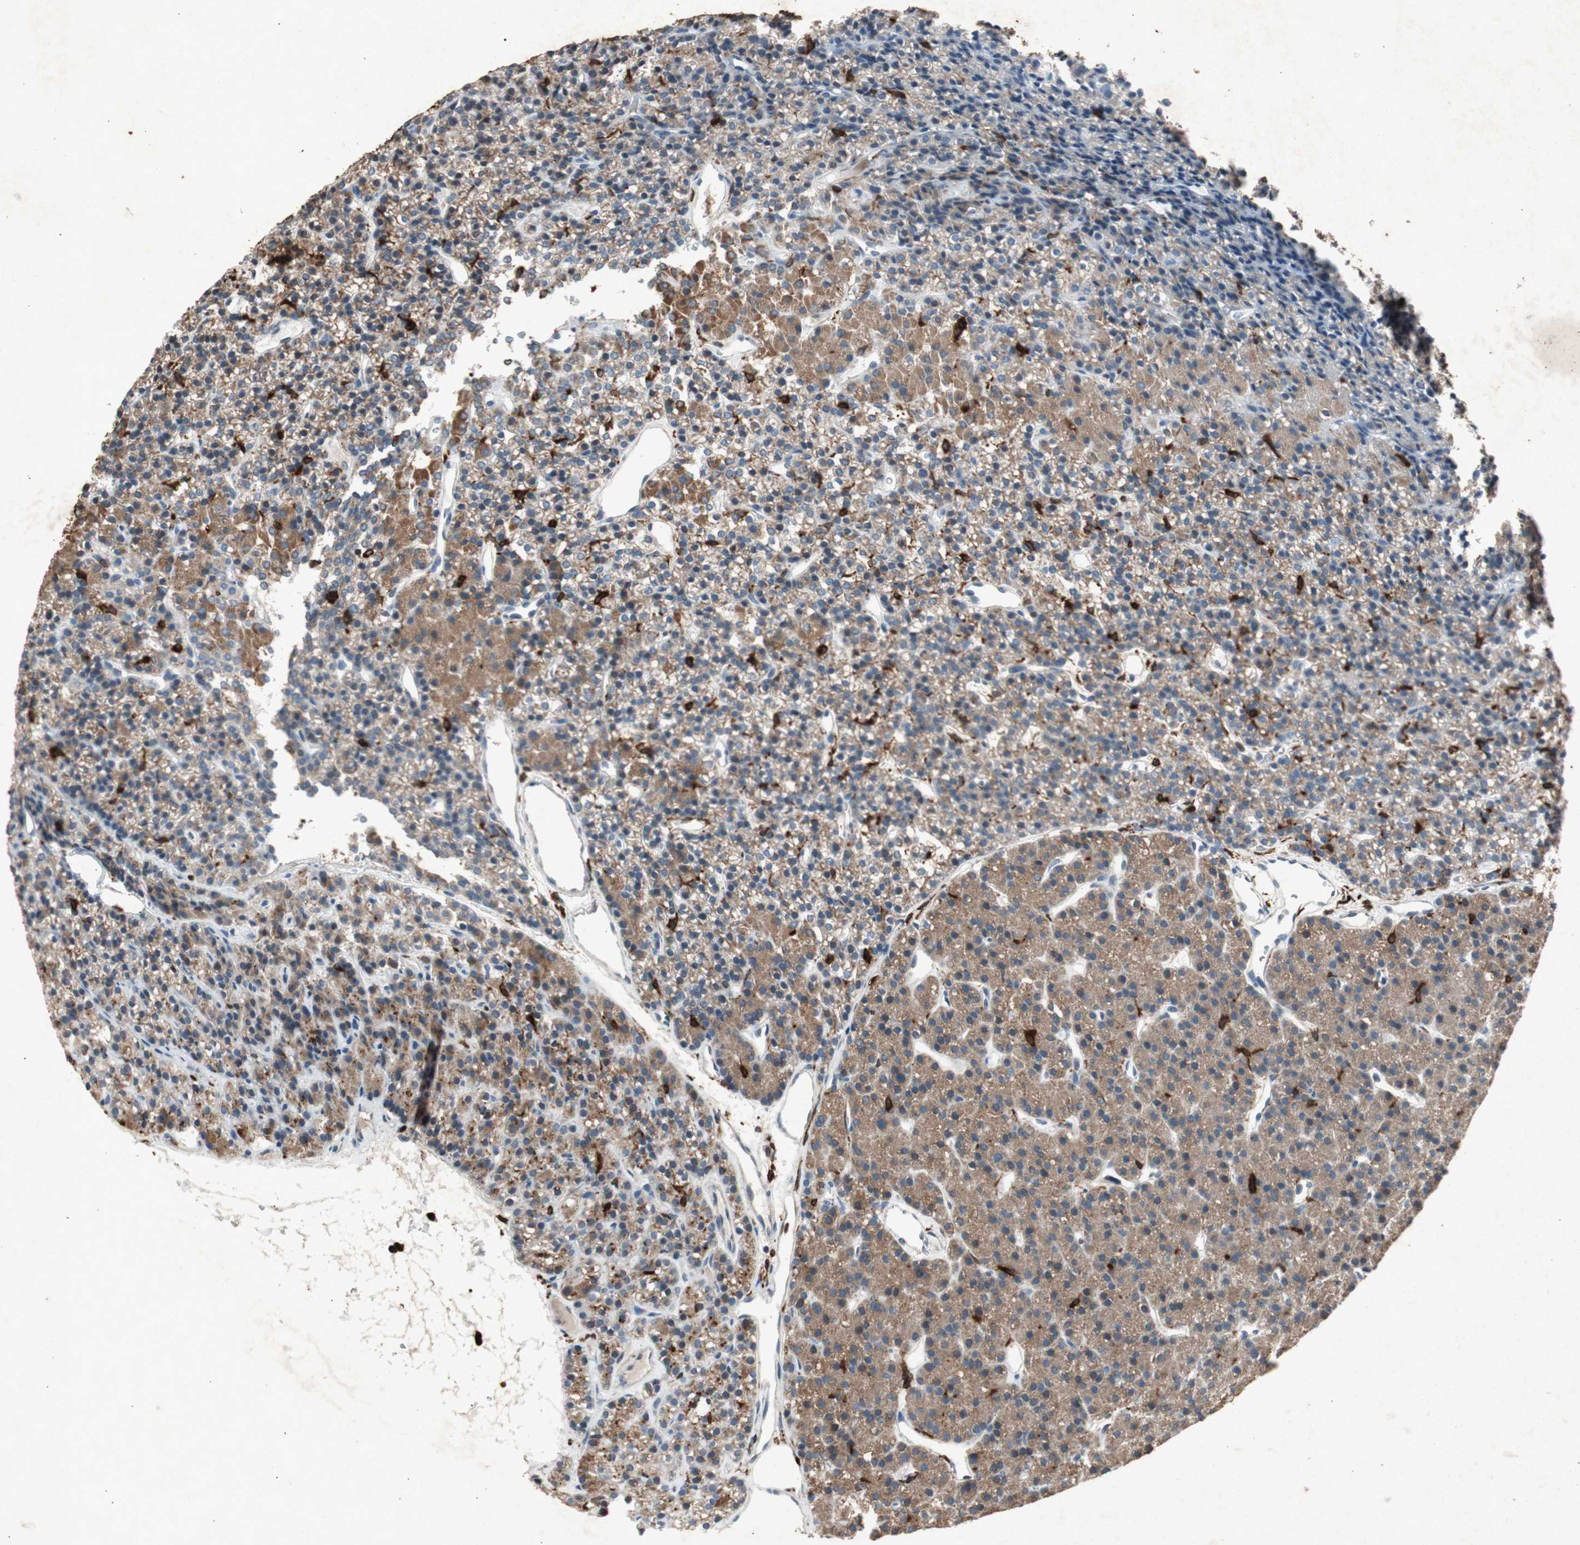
{"staining": {"intensity": "moderate", "quantity": "25%-75%", "location": "cytoplasmic/membranous"}, "tissue": "parathyroid gland", "cell_type": "Glandular cells", "image_type": "normal", "snomed": [{"axis": "morphology", "description": "Normal tissue, NOS"}, {"axis": "morphology", "description": "Hyperplasia, NOS"}, {"axis": "topography", "description": "Parathyroid gland"}], "caption": "This is a histology image of immunohistochemistry (IHC) staining of normal parathyroid gland, which shows moderate staining in the cytoplasmic/membranous of glandular cells.", "gene": "TYROBP", "patient": {"sex": "male", "age": 44}}